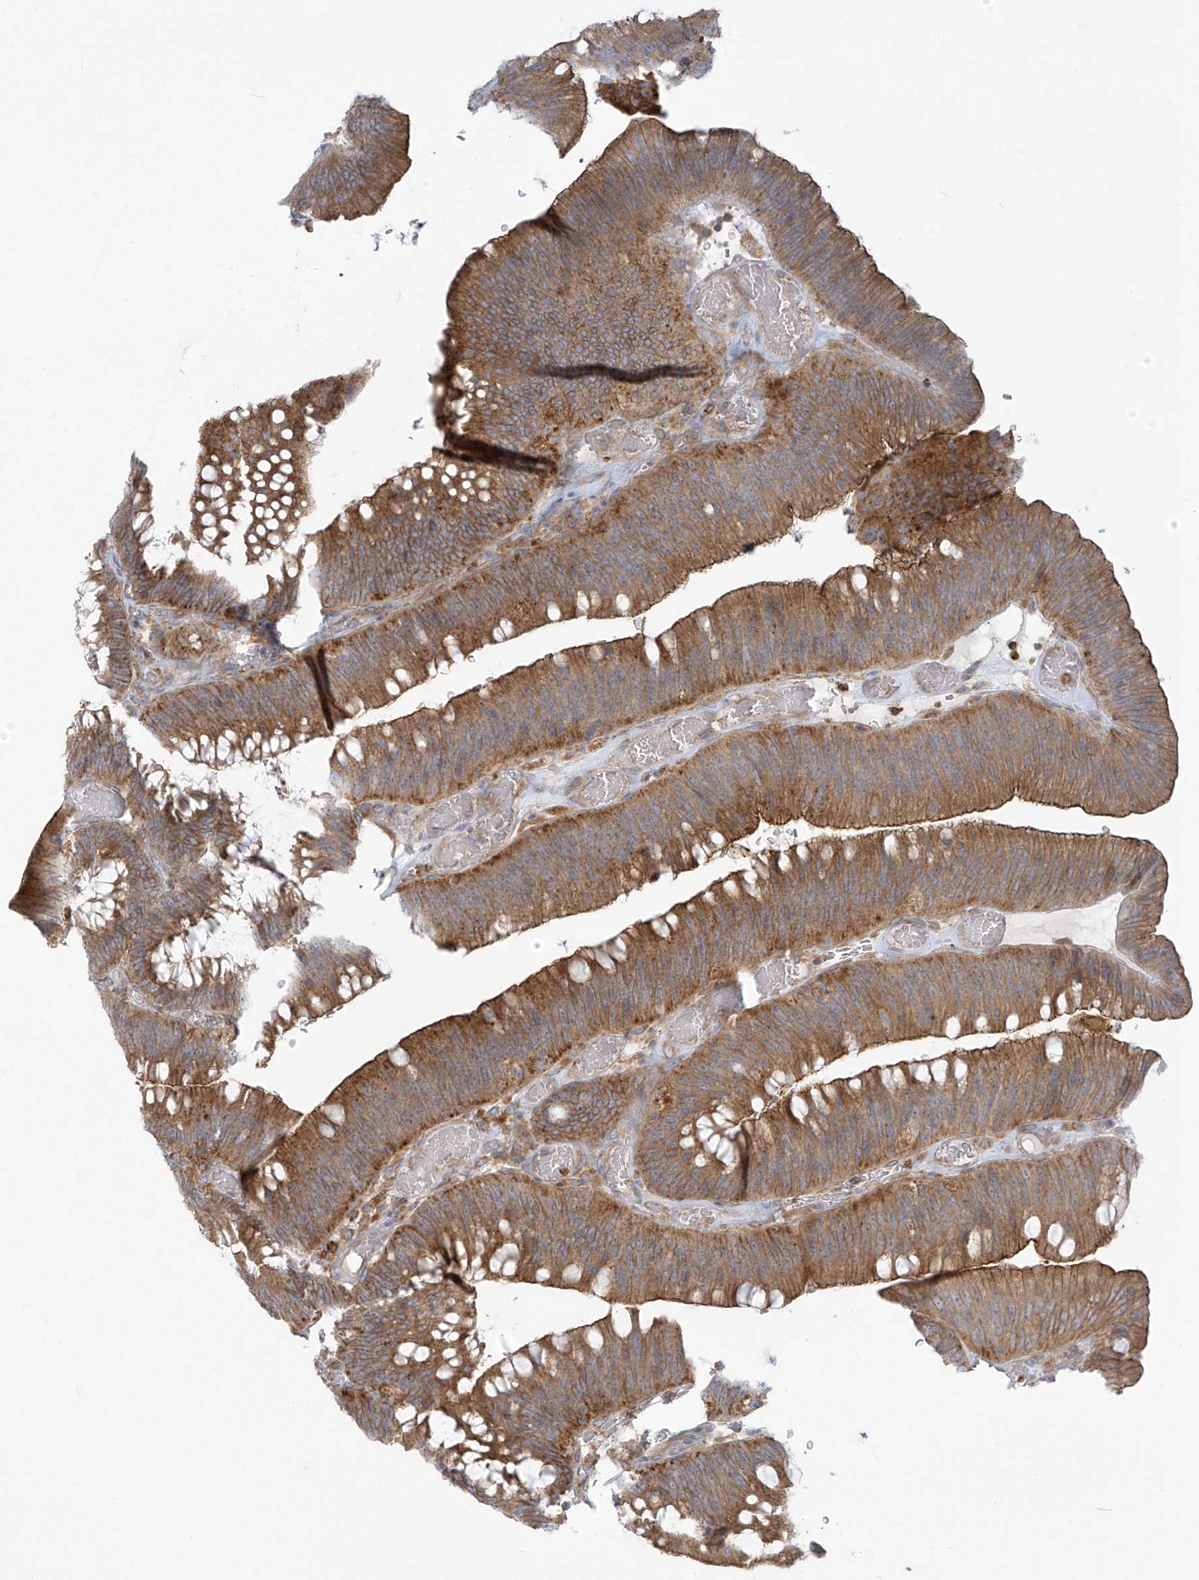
{"staining": {"intensity": "moderate", "quantity": ">75%", "location": "cytoplasmic/membranous"}, "tissue": "colorectal cancer", "cell_type": "Tumor cells", "image_type": "cancer", "snomed": [{"axis": "morphology", "description": "Normal tissue, NOS"}, {"axis": "topography", "description": "Colon"}], "caption": "Protein analysis of colorectal cancer tissue demonstrates moderate cytoplasmic/membranous positivity in about >75% of tumor cells. The staining is performed using DAB (3,3'-diaminobenzidine) brown chromogen to label protein expression. The nuclei are counter-stained blue using hematoxylin.", "gene": "LZTS3", "patient": {"sex": "female", "age": 82}}